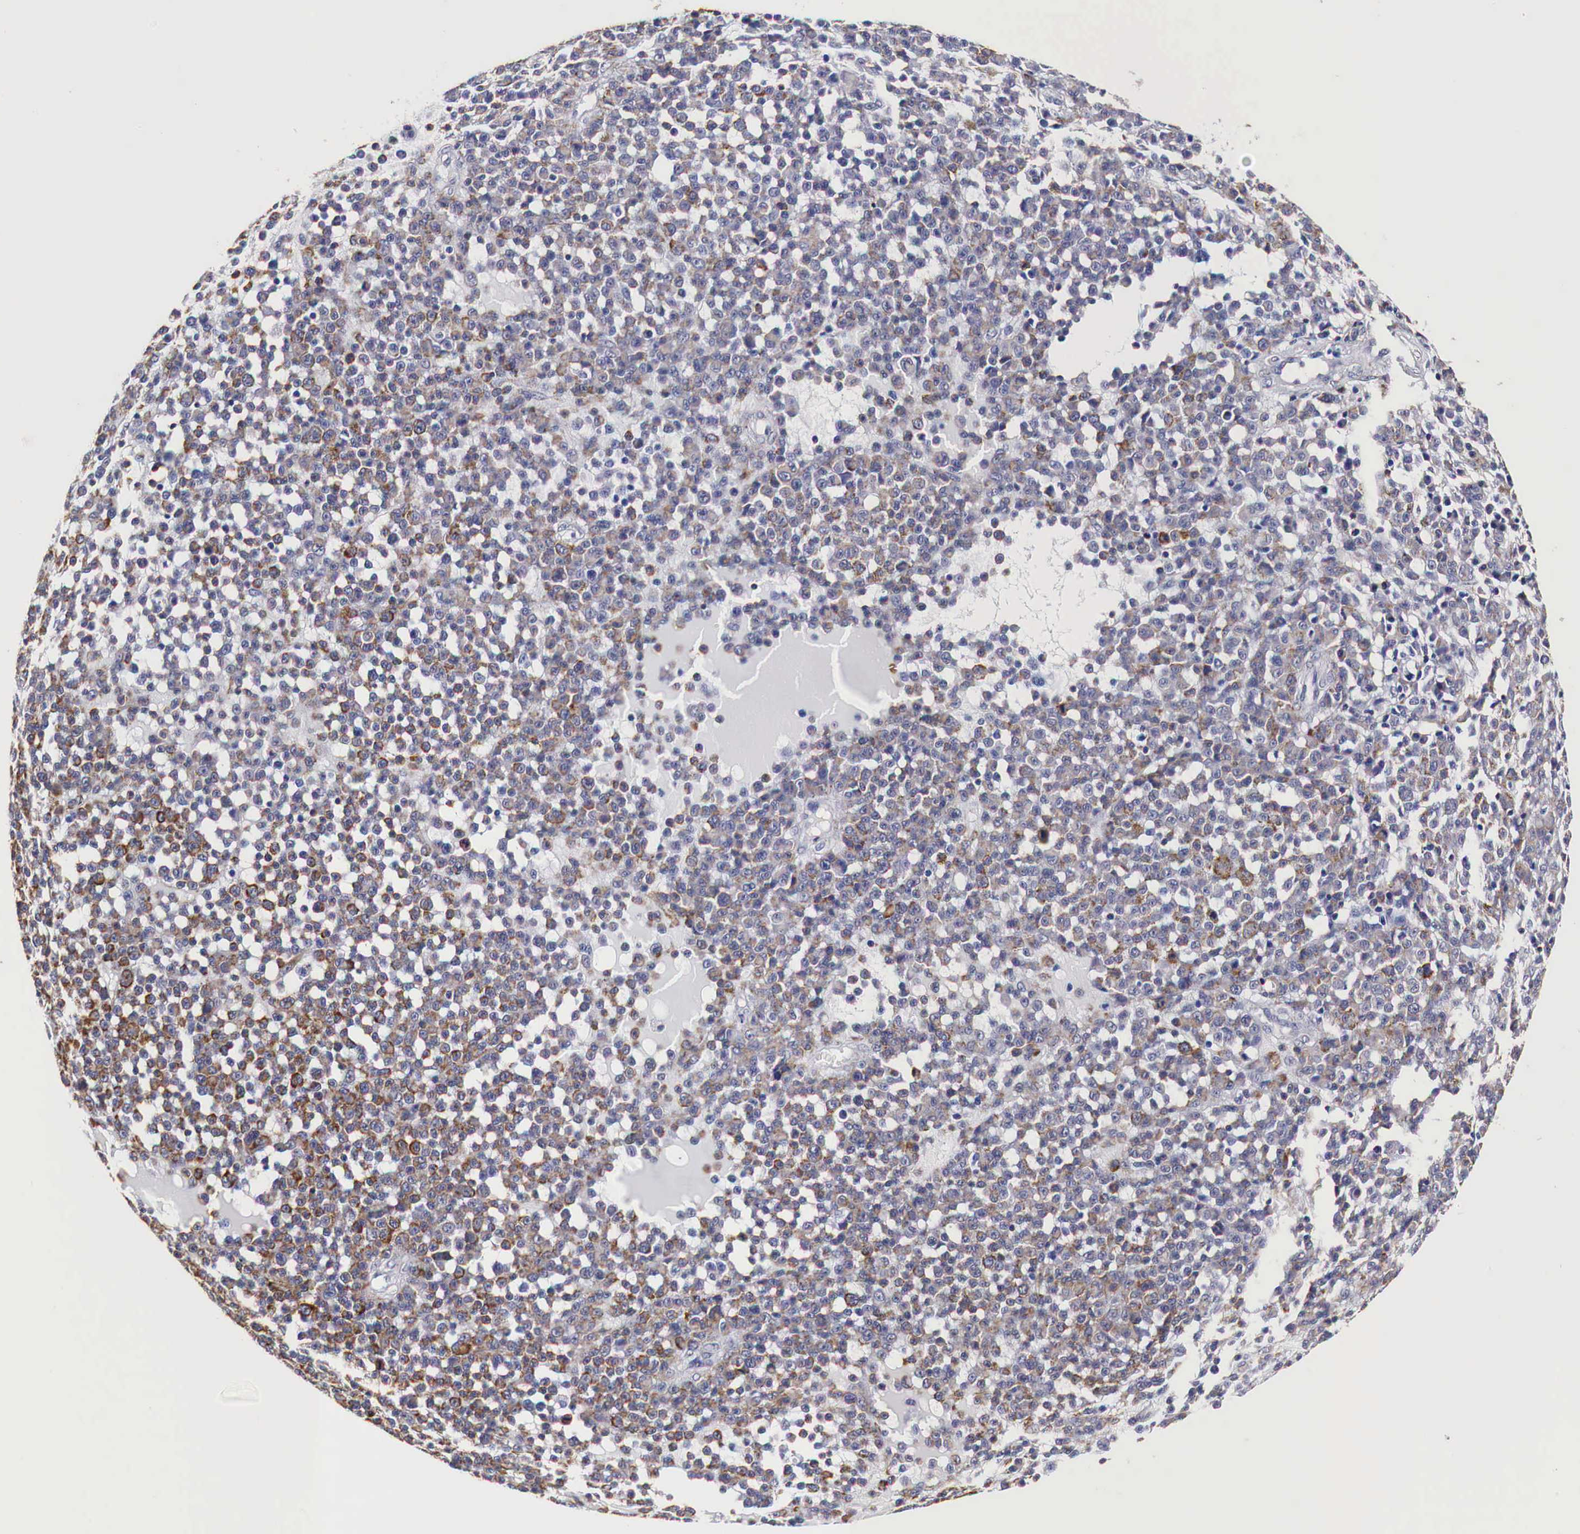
{"staining": {"intensity": "moderate", "quantity": "25%-75%", "location": "cytoplasmic/membranous"}, "tissue": "melanoma", "cell_type": "Tumor cells", "image_type": "cancer", "snomed": [{"axis": "morphology", "description": "Malignant melanoma, Metastatic site"}, {"axis": "topography", "description": "Skin"}], "caption": "High-magnification brightfield microscopy of melanoma stained with DAB (3,3'-diaminobenzidine) (brown) and counterstained with hematoxylin (blue). tumor cells exhibit moderate cytoplasmic/membranous staining is appreciated in about25%-75% of cells.", "gene": "CKAP4", "patient": {"sex": "male", "age": 32}}